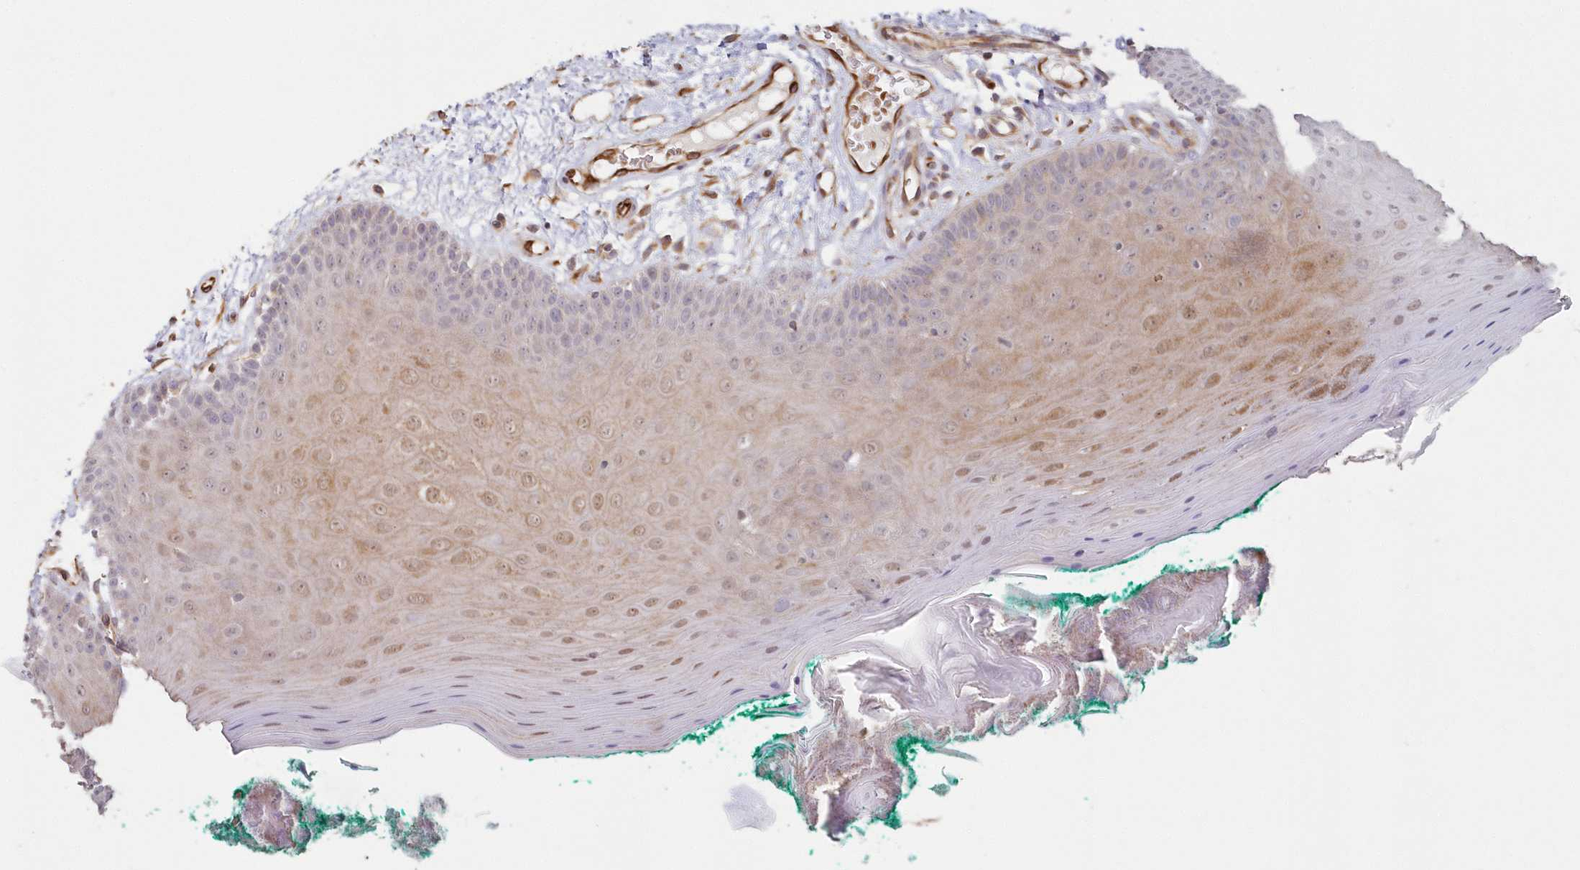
{"staining": {"intensity": "moderate", "quantity": "25%-75%", "location": "cytoplasmic/membranous,nuclear"}, "tissue": "oral mucosa", "cell_type": "Squamous epithelial cells", "image_type": "normal", "snomed": [{"axis": "morphology", "description": "Normal tissue, NOS"}, {"axis": "topography", "description": "Skeletal muscle"}, {"axis": "topography", "description": "Oral tissue"}], "caption": "Protein staining of normal oral mucosa reveals moderate cytoplasmic/membranous,nuclear staining in about 25%-75% of squamous epithelial cells.", "gene": "HYCC2", "patient": {"sex": "male", "age": 58}}